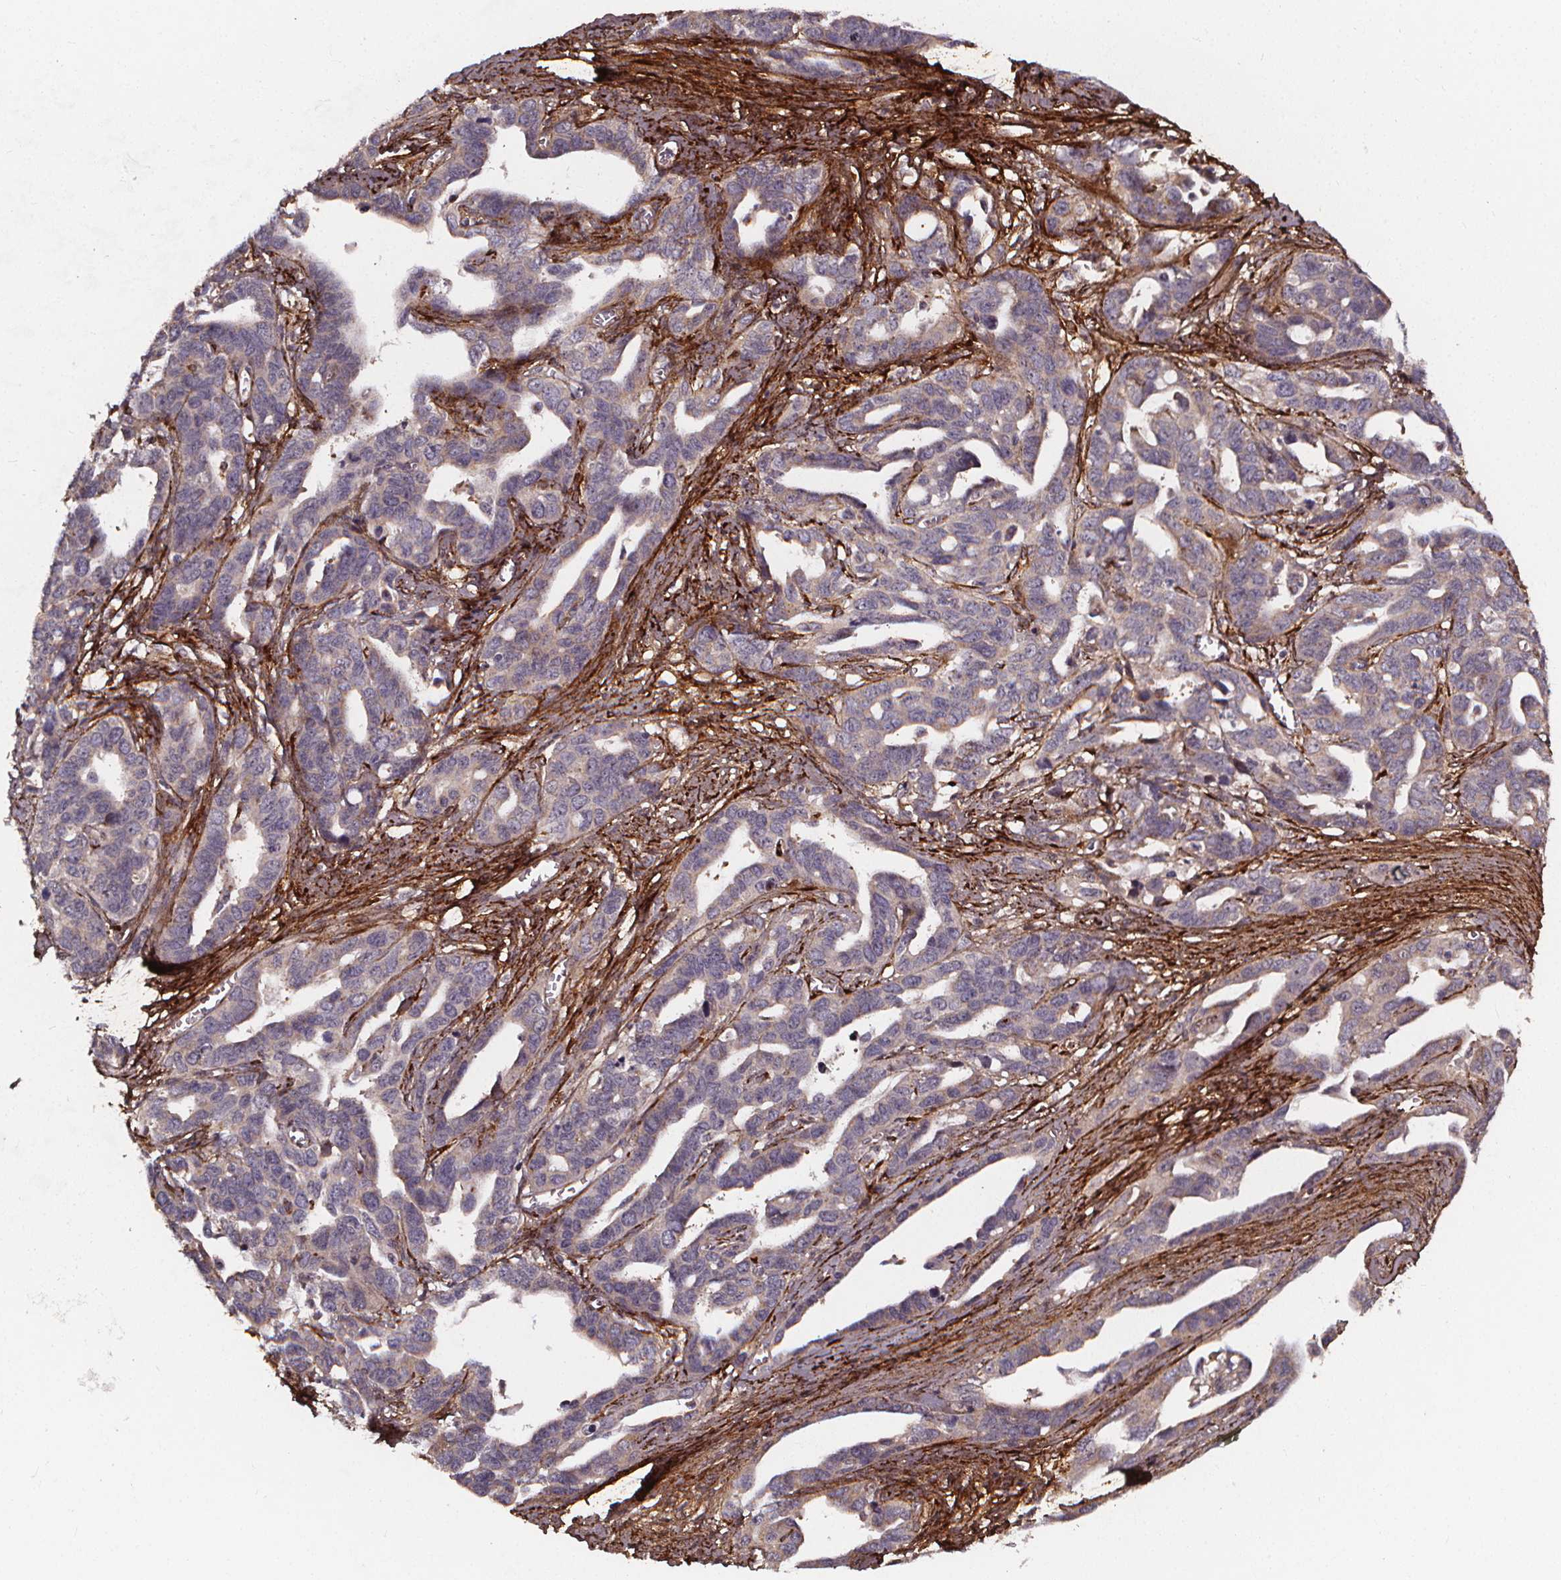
{"staining": {"intensity": "negative", "quantity": "none", "location": "none"}, "tissue": "ovarian cancer", "cell_type": "Tumor cells", "image_type": "cancer", "snomed": [{"axis": "morphology", "description": "Cystadenocarcinoma, serous, NOS"}, {"axis": "topography", "description": "Ovary"}], "caption": "There is no significant positivity in tumor cells of ovarian serous cystadenocarcinoma. (Stains: DAB (3,3'-diaminobenzidine) immunohistochemistry with hematoxylin counter stain, Microscopy: brightfield microscopy at high magnification).", "gene": "AEBP1", "patient": {"sex": "female", "age": 69}}